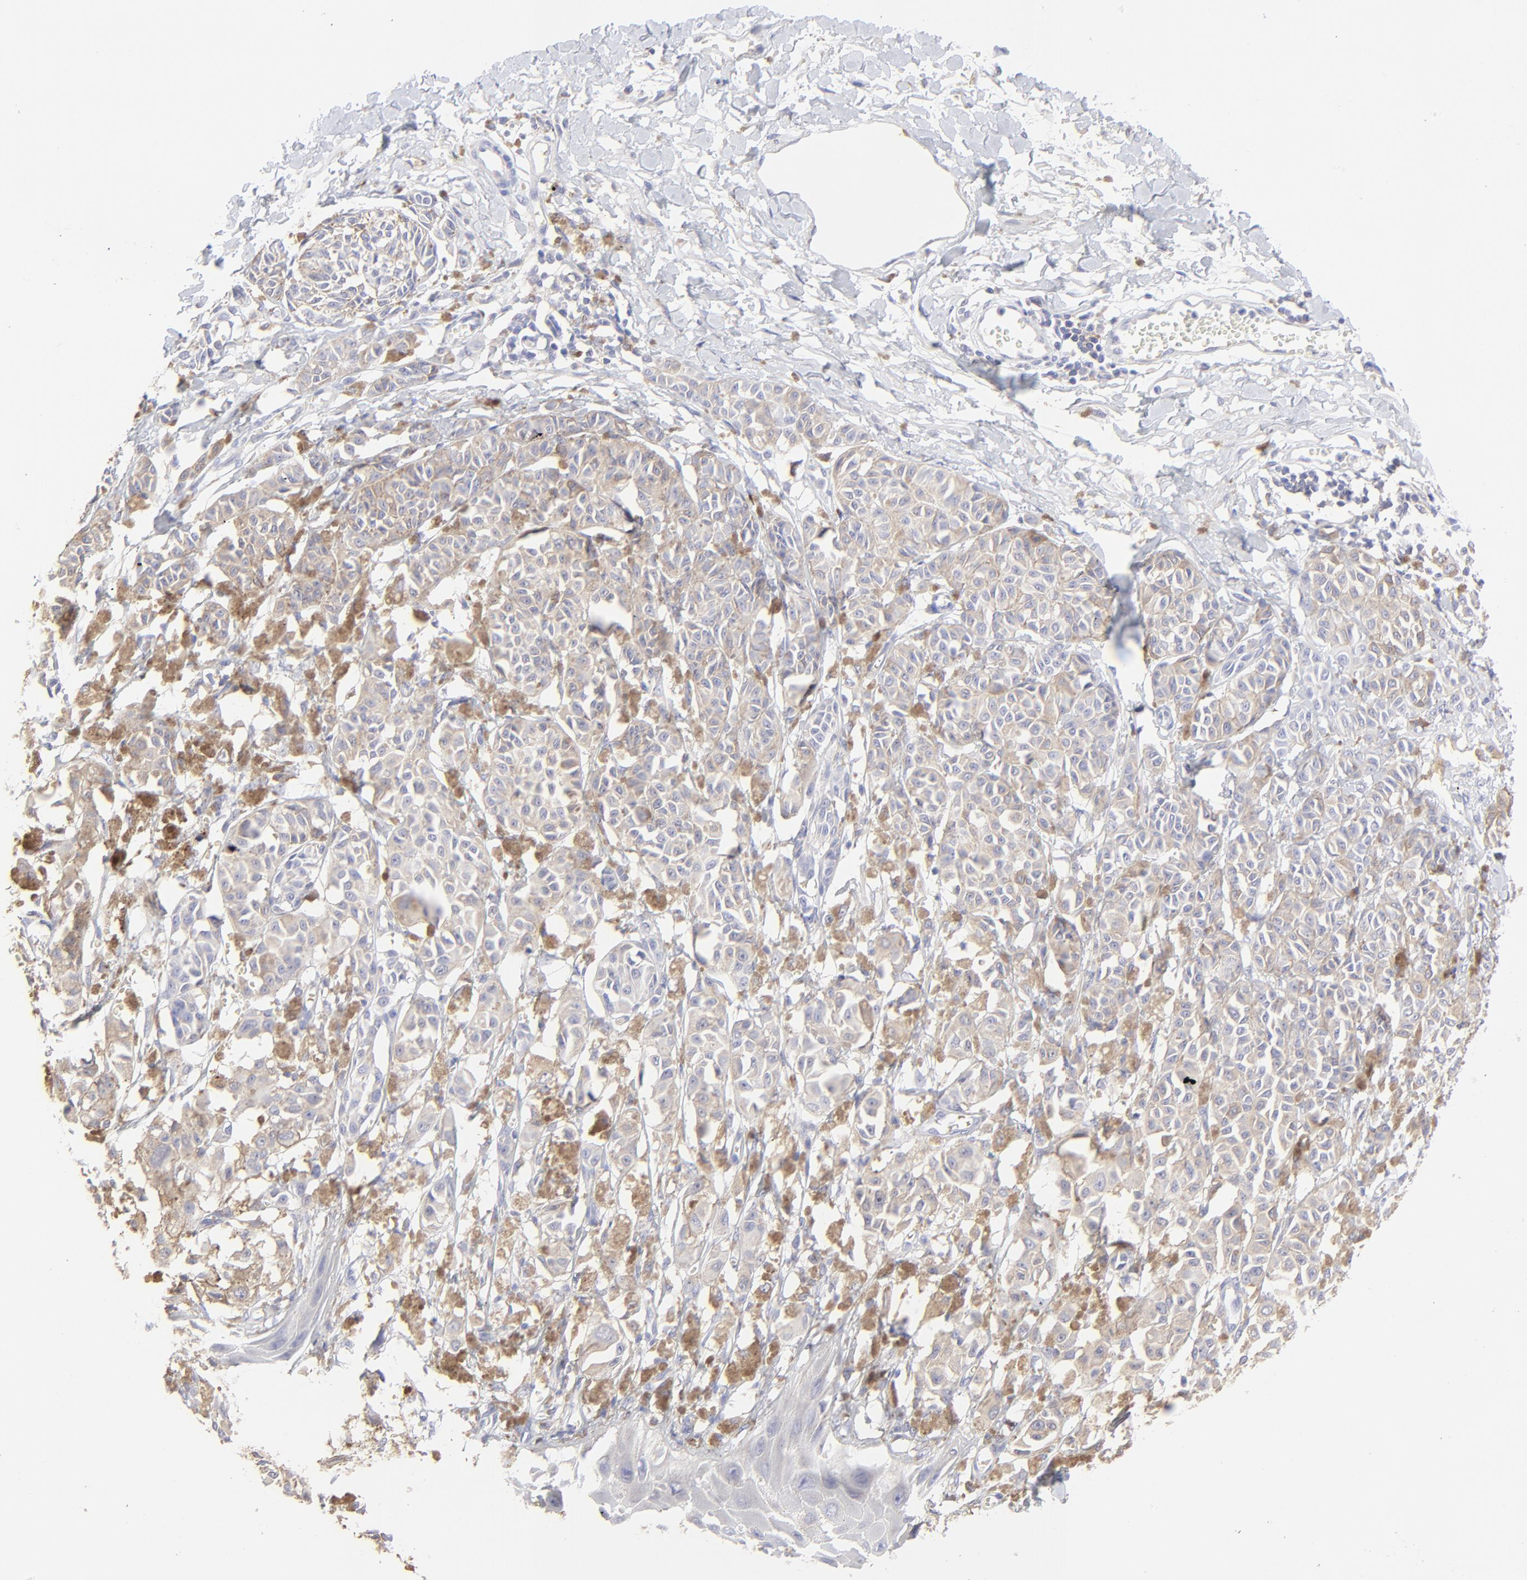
{"staining": {"intensity": "moderate", "quantity": ">75%", "location": "cytoplasmic/membranous"}, "tissue": "melanoma", "cell_type": "Tumor cells", "image_type": "cancer", "snomed": [{"axis": "morphology", "description": "Malignant melanoma, NOS"}, {"axis": "topography", "description": "Skin"}], "caption": "The micrograph displays staining of melanoma, revealing moderate cytoplasmic/membranous protein staining (brown color) within tumor cells.", "gene": "LHFPL1", "patient": {"sex": "male", "age": 76}}